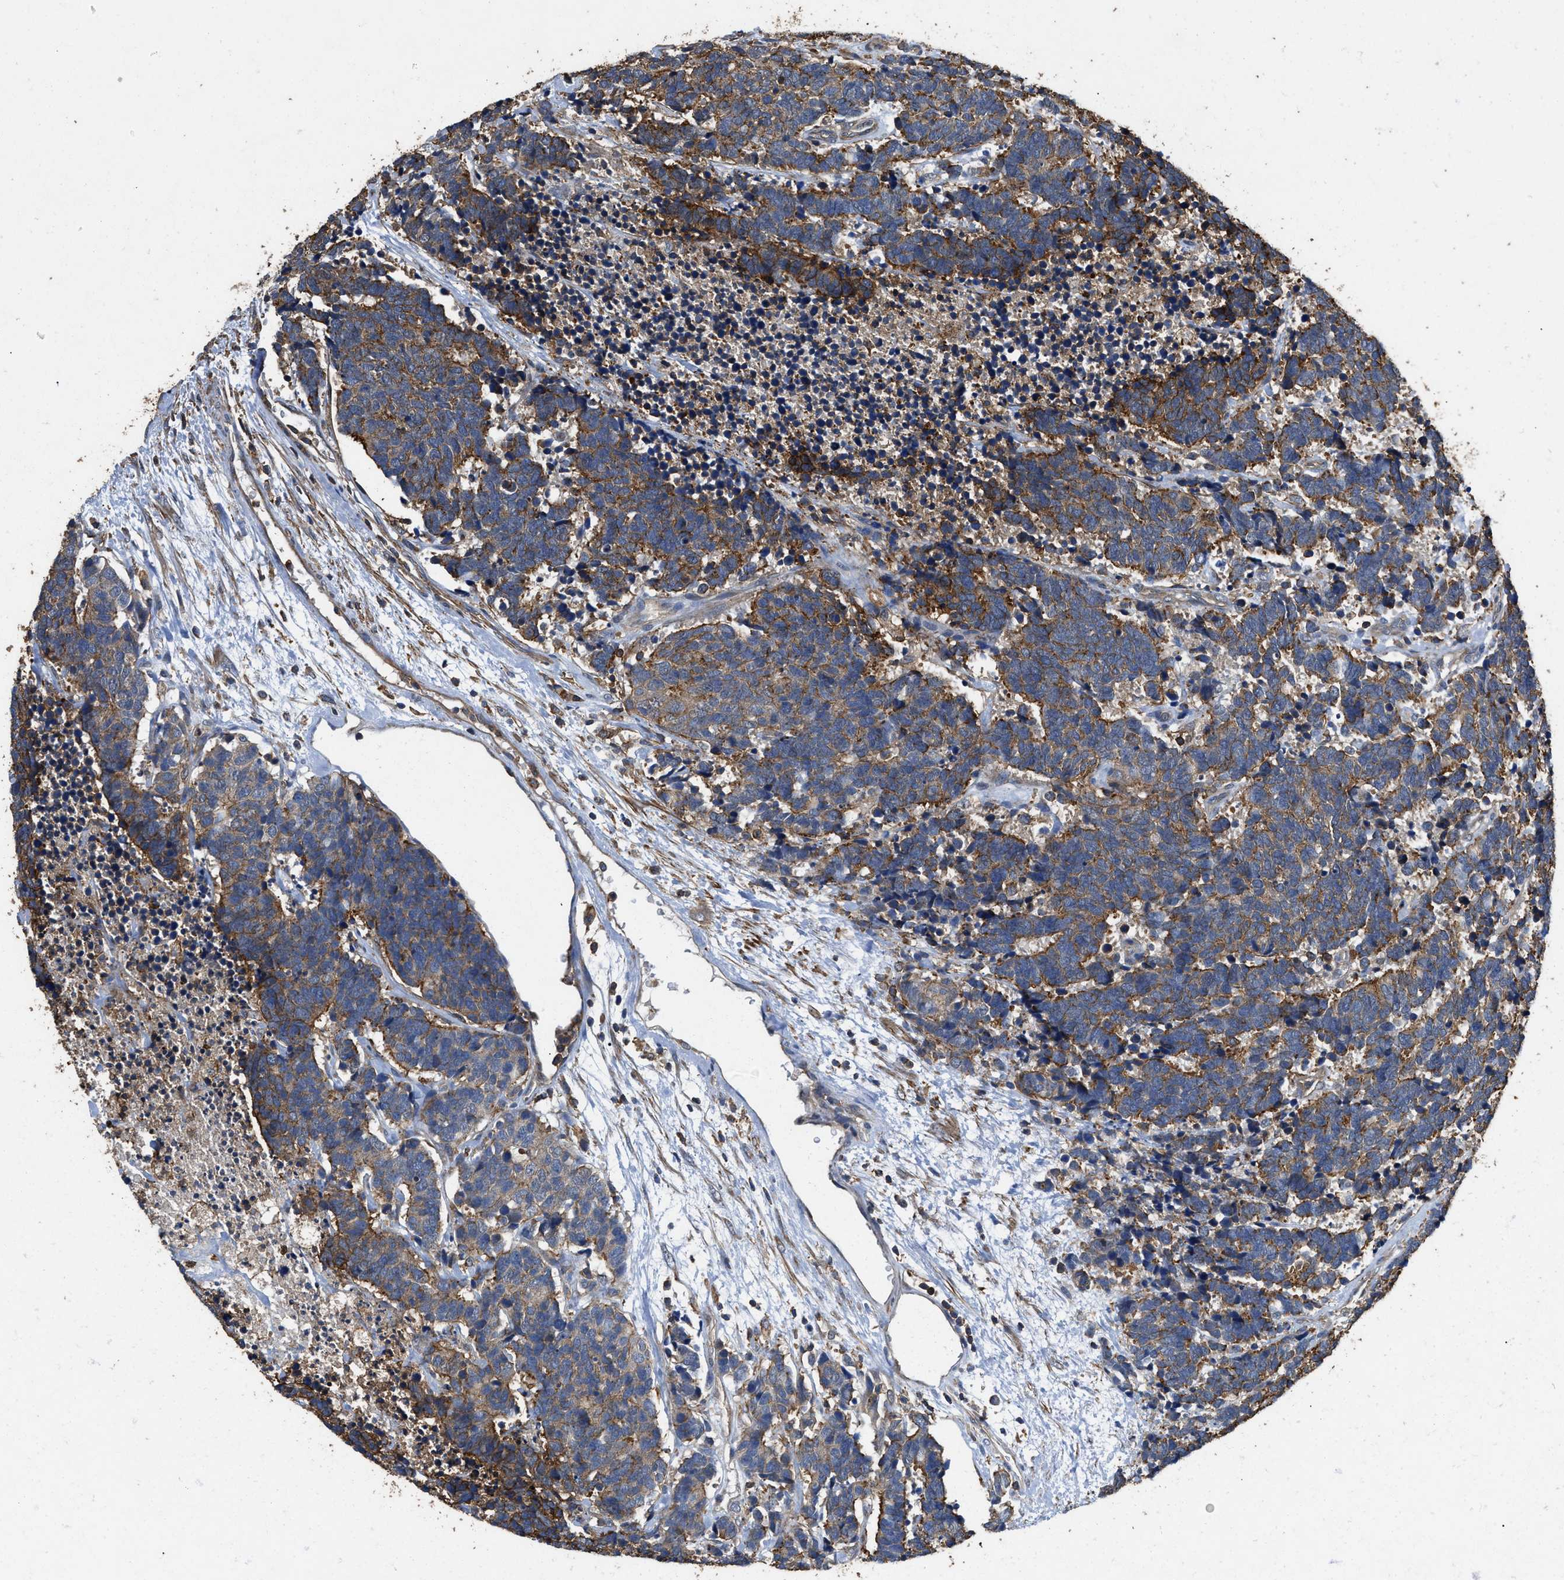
{"staining": {"intensity": "moderate", "quantity": "25%-75%", "location": "cytoplasmic/membranous"}, "tissue": "carcinoid", "cell_type": "Tumor cells", "image_type": "cancer", "snomed": [{"axis": "morphology", "description": "Carcinoma, NOS"}, {"axis": "morphology", "description": "Carcinoid, malignant, NOS"}, {"axis": "topography", "description": "Urinary bladder"}], "caption": "Immunohistochemical staining of human carcinoma reveals moderate cytoplasmic/membranous protein positivity in approximately 25%-75% of tumor cells.", "gene": "LINGO2", "patient": {"sex": "male", "age": 57}}